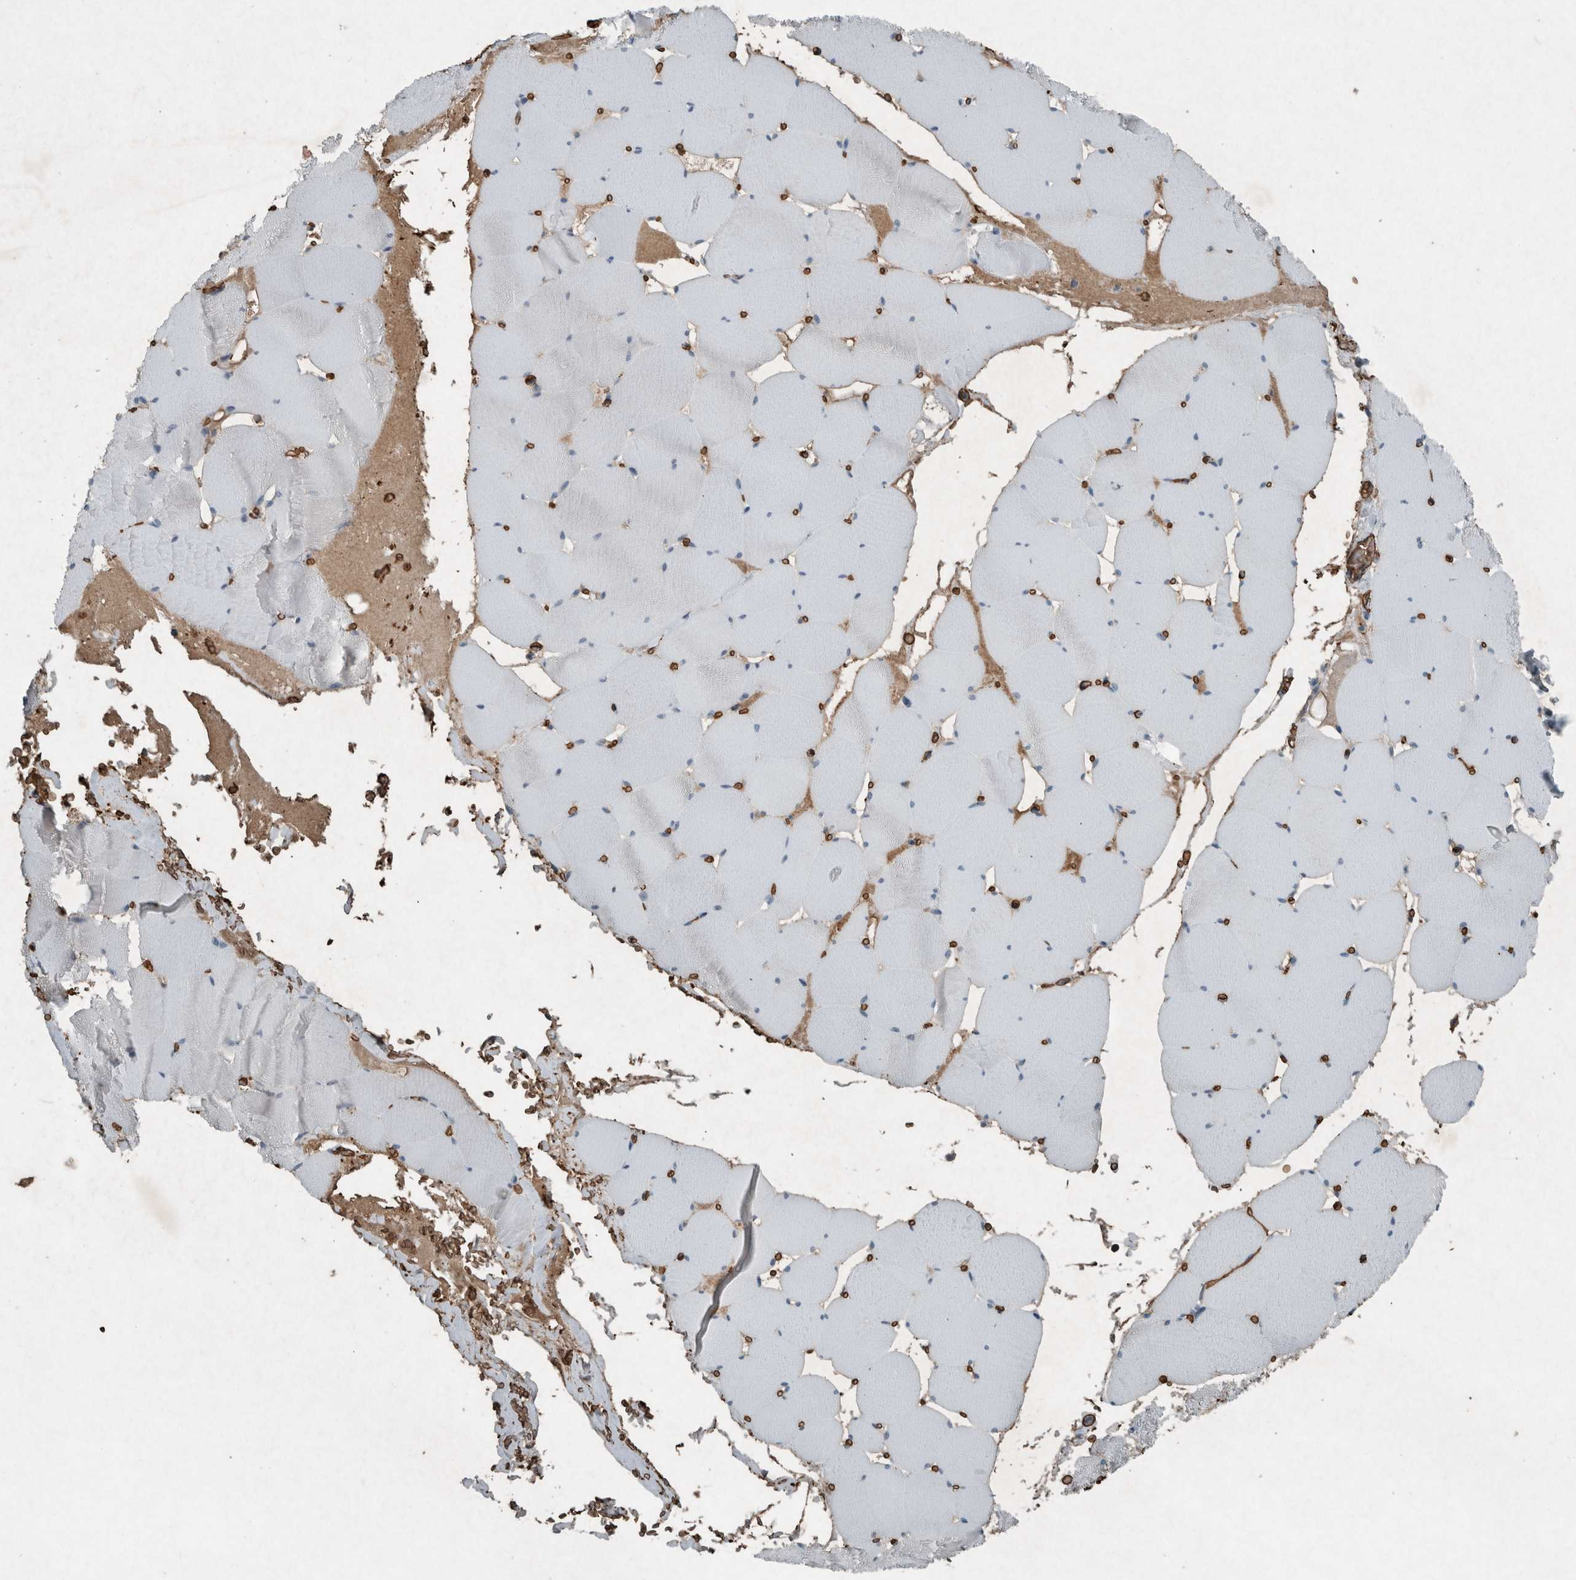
{"staining": {"intensity": "negative", "quantity": "none", "location": "none"}, "tissue": "skeletal muscle", "cell_type": "Myocytes", "image_type": "normal", "snomed": [{"axis": "morphology", "description": "Normal tissue, NOS"}, {"axis": "topography", "description": "Skeletal muscle"}], "caption": "IHC of benign skeletal muscle exhibits no expression in myocytes. (DAB immunohistochemistry with hematoxylin counter stain).", "gene": "LBP", "patient": {"sex": "male", "age": 62}}